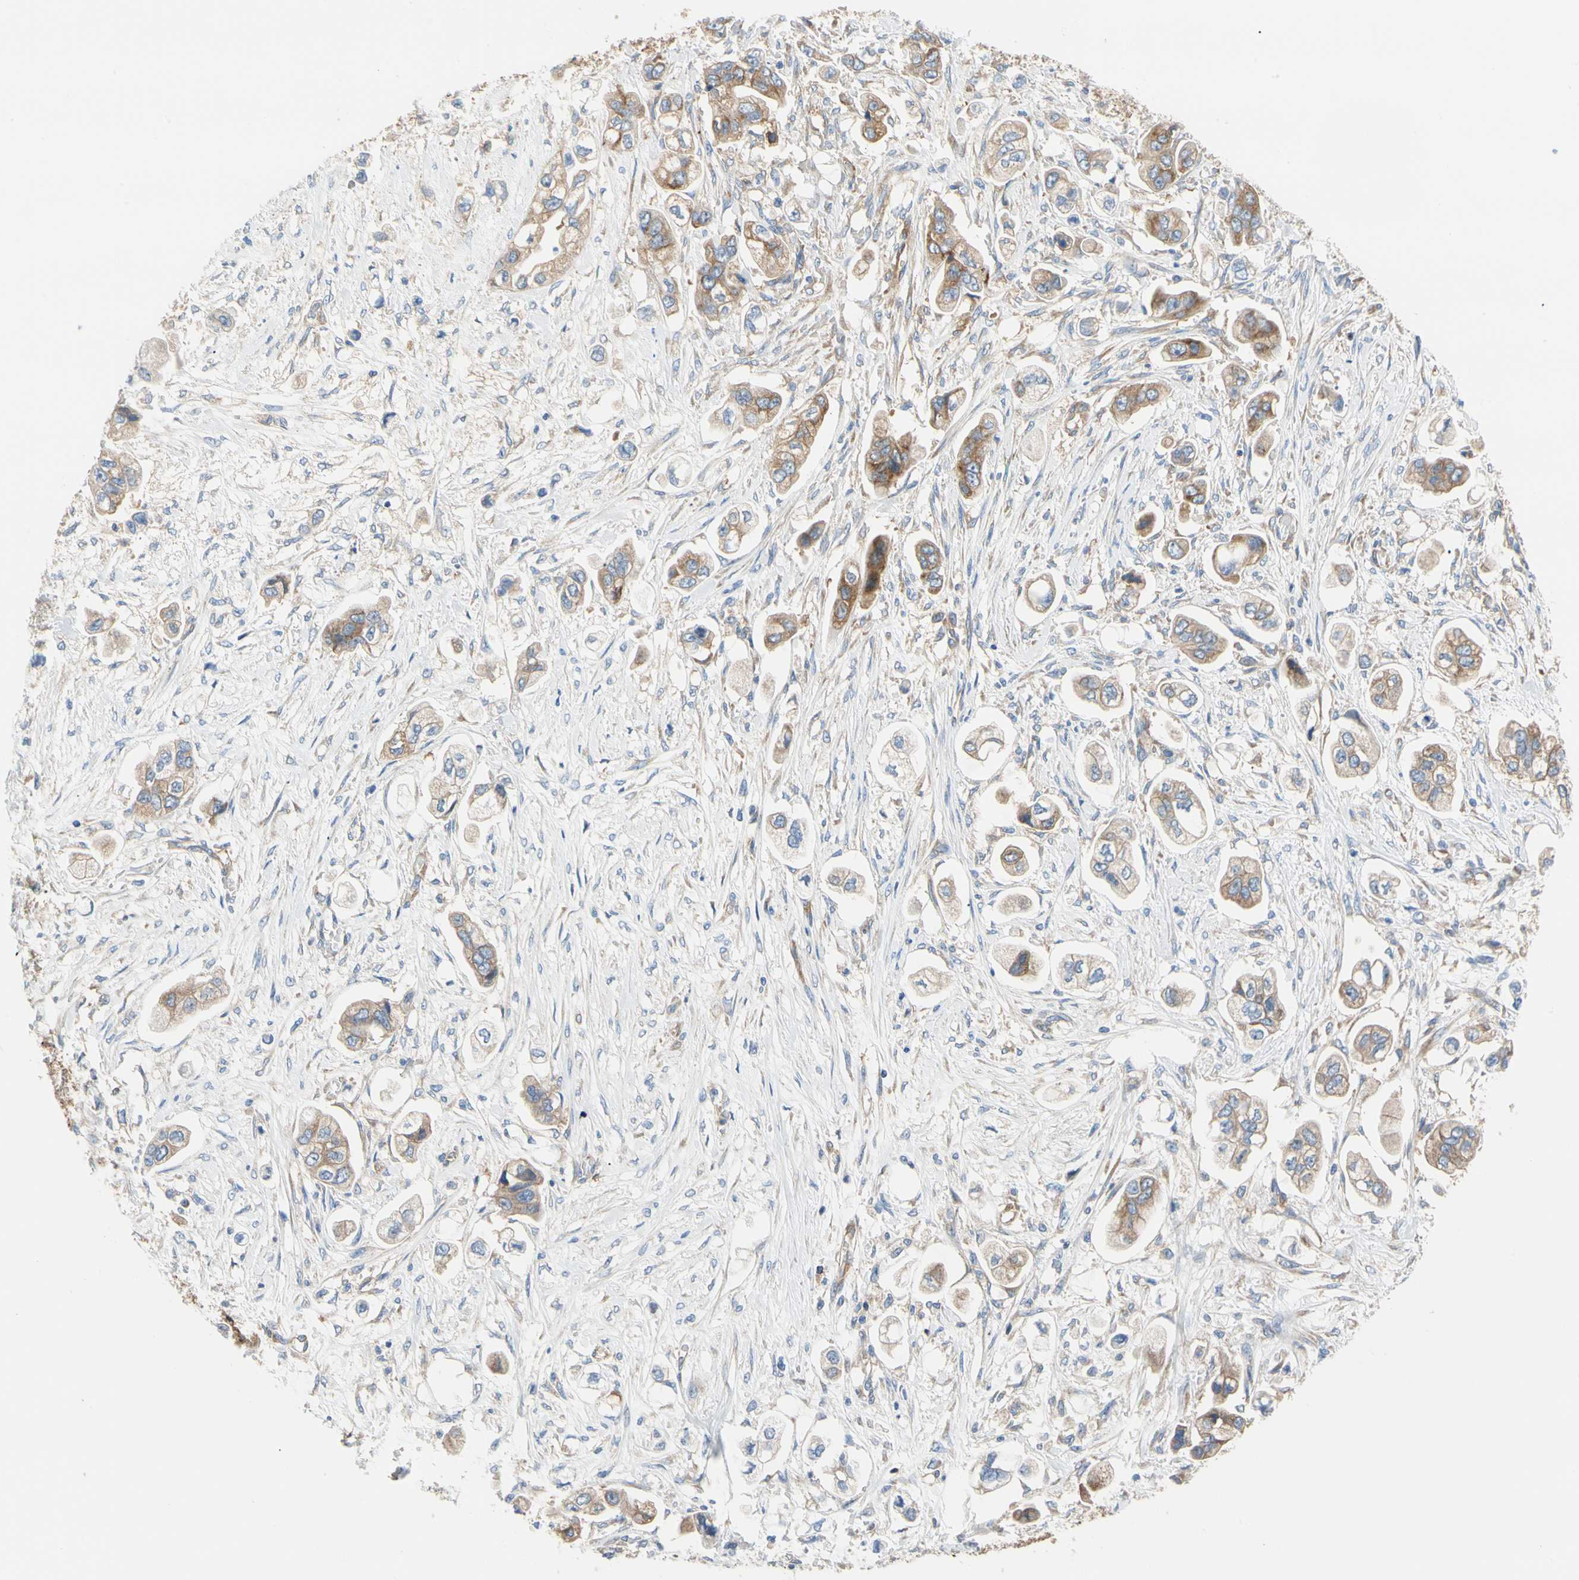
{"staining": {"intensity": "moderate", "quantity": ">75%", "location": "cytoplasmic/membranous"}, "tissue": "stomach cancer", "cell_type": "Tumor cells", "image_type": "cancer", "snomed": [{"axis": "morphology", "description": "Adenocarcinoma, NOS"}, {"axis": "topography", "description": "Stomach"}], "caption": "Stomach cancer tissue reveals moderate cytoplasmic/membranous expression in approximately >75% of tumor cells (DAB IHC with brightfield microscopy, high magnification).", "gene": "GPHN", "patient": {"sex": "male", "age": 62}}